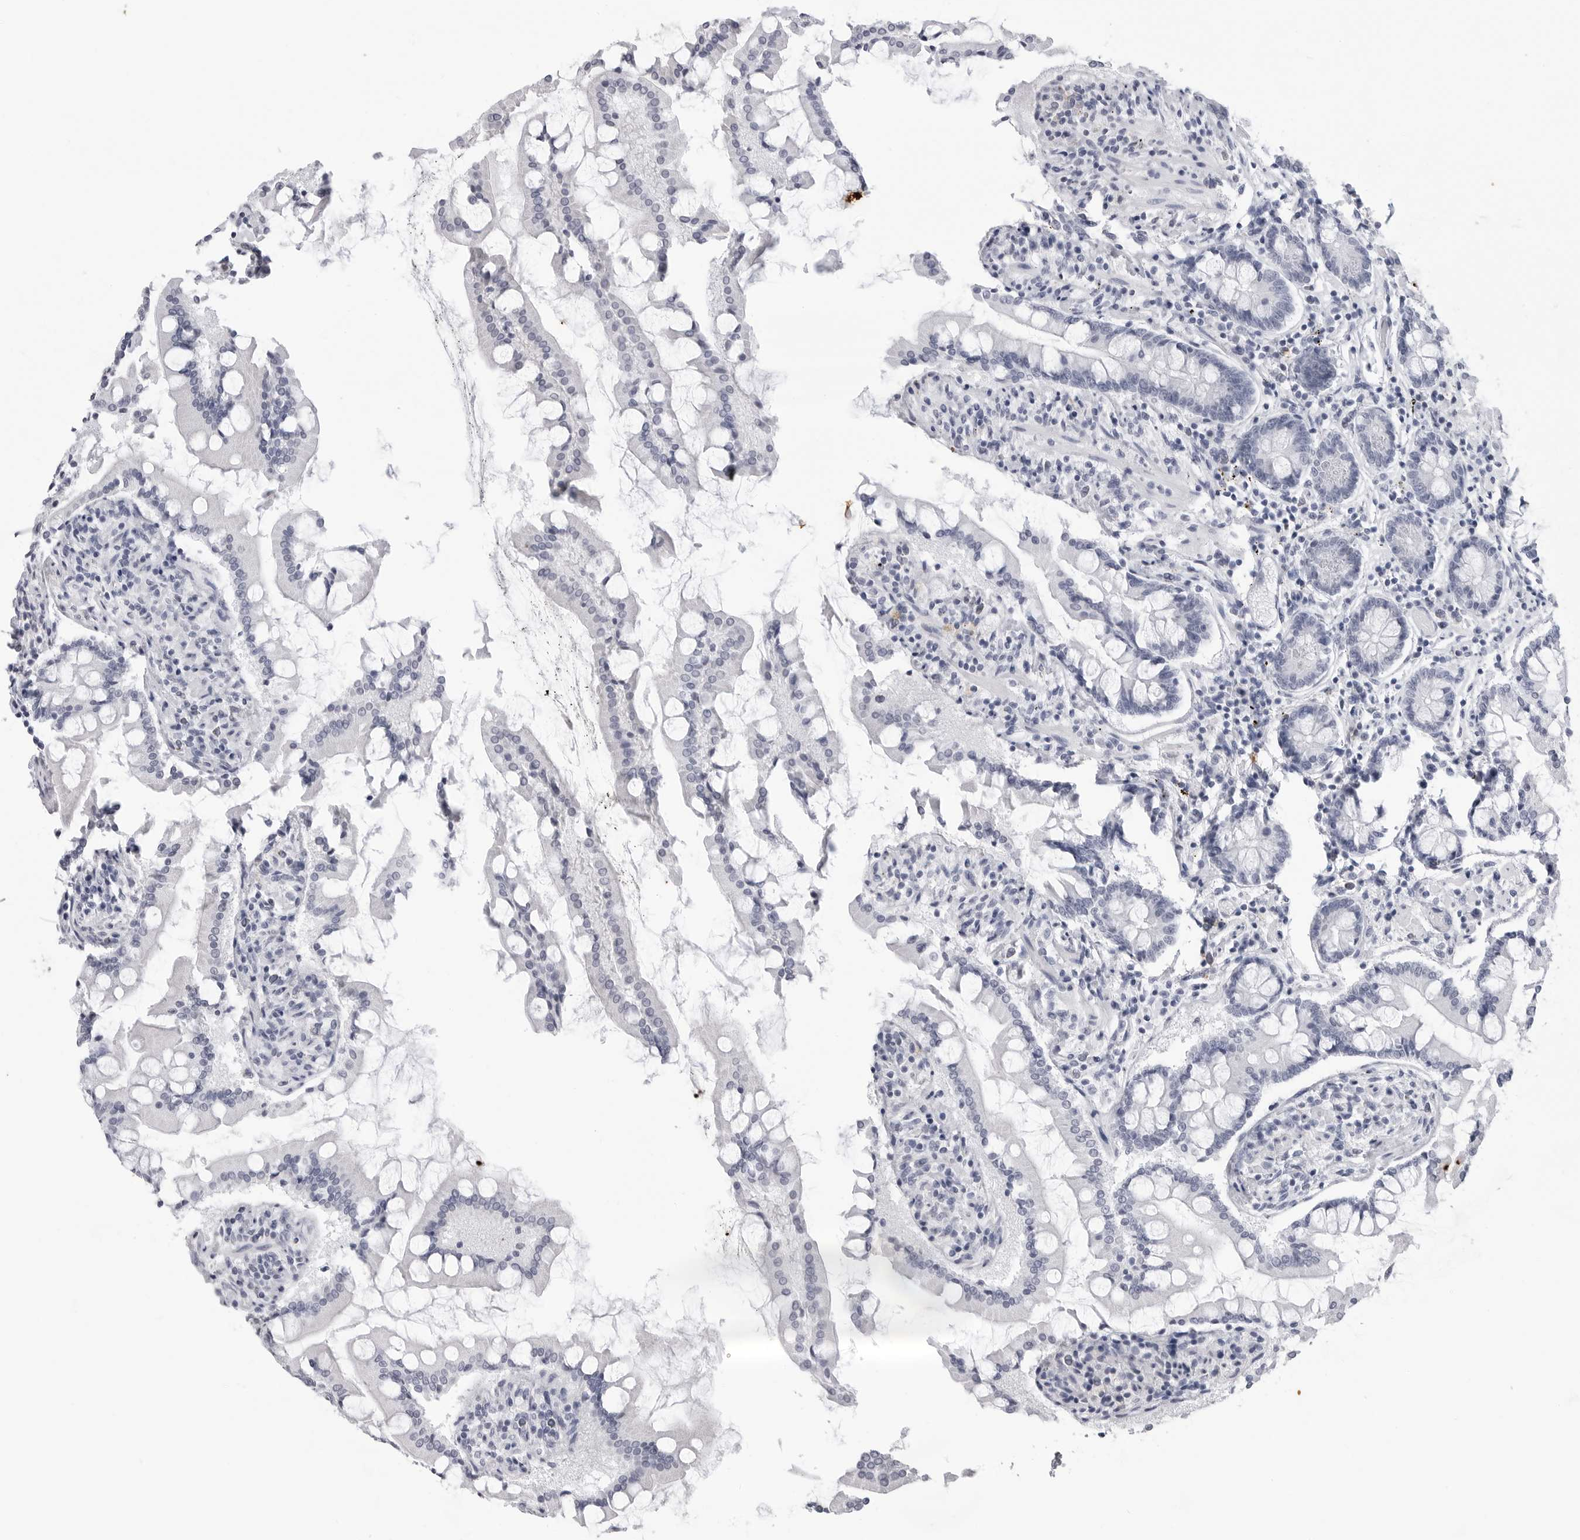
{"staining": {"intensity": "negative", "quantity": "none", "location": "none"}, "tissue": "small intestine", "cell_type": "Glandular cells", "image_type": "normal", "snomed": [{"axis": "morphology", "description": "Normal tissue, NOS"}, {"axis": "topography", "description": "Small intestine"}], "caption": "An image of small intestine stained for a protein exhibits no brown staining in glandular cells. (Immunohistochemistry (ihc), brightfield microscopy, high magnification).", "gene": "PGA3", "patient": {"sex": "male", "age": 41}}